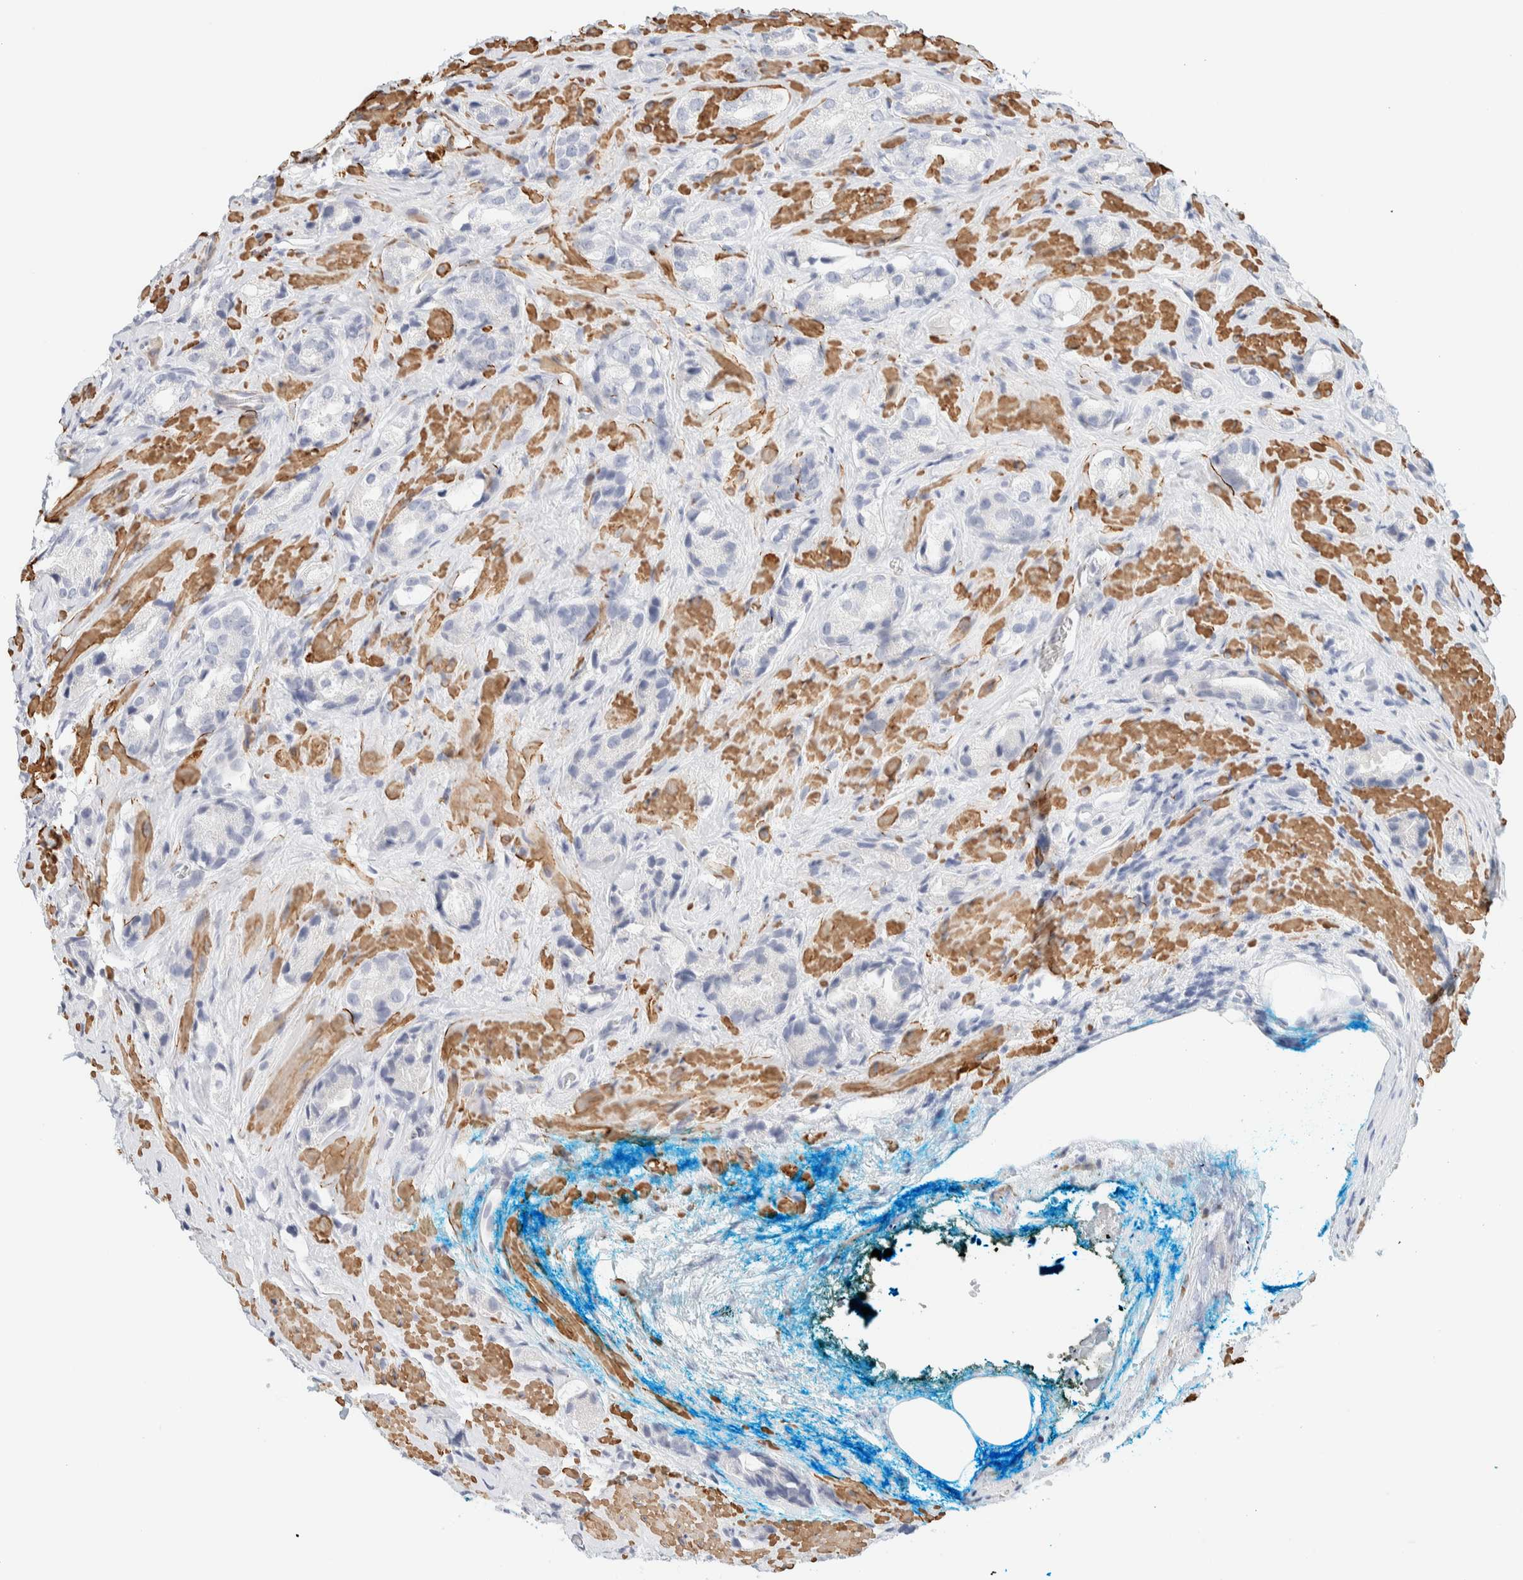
{"staining": {"intensity": "negative", "quantity": "none", "location": "none"}, "tissue": "prostate cancer", "cell_type": "Tumor cells", "image_type": "cancer", "snomed": [{"axis": "morphology", "description": "Adenocarcinoma, High grade"}, {"axis": "topography", "description": "Prostate"}], "caption": "A high-resolution histopathology image shows IHC staining of adenocarcinoma (high-grade) (prostate), which demonstrates no significant expression in tumor cells.", "gene": "AFMID", "patient": {"sex": "male", "age": 63}}